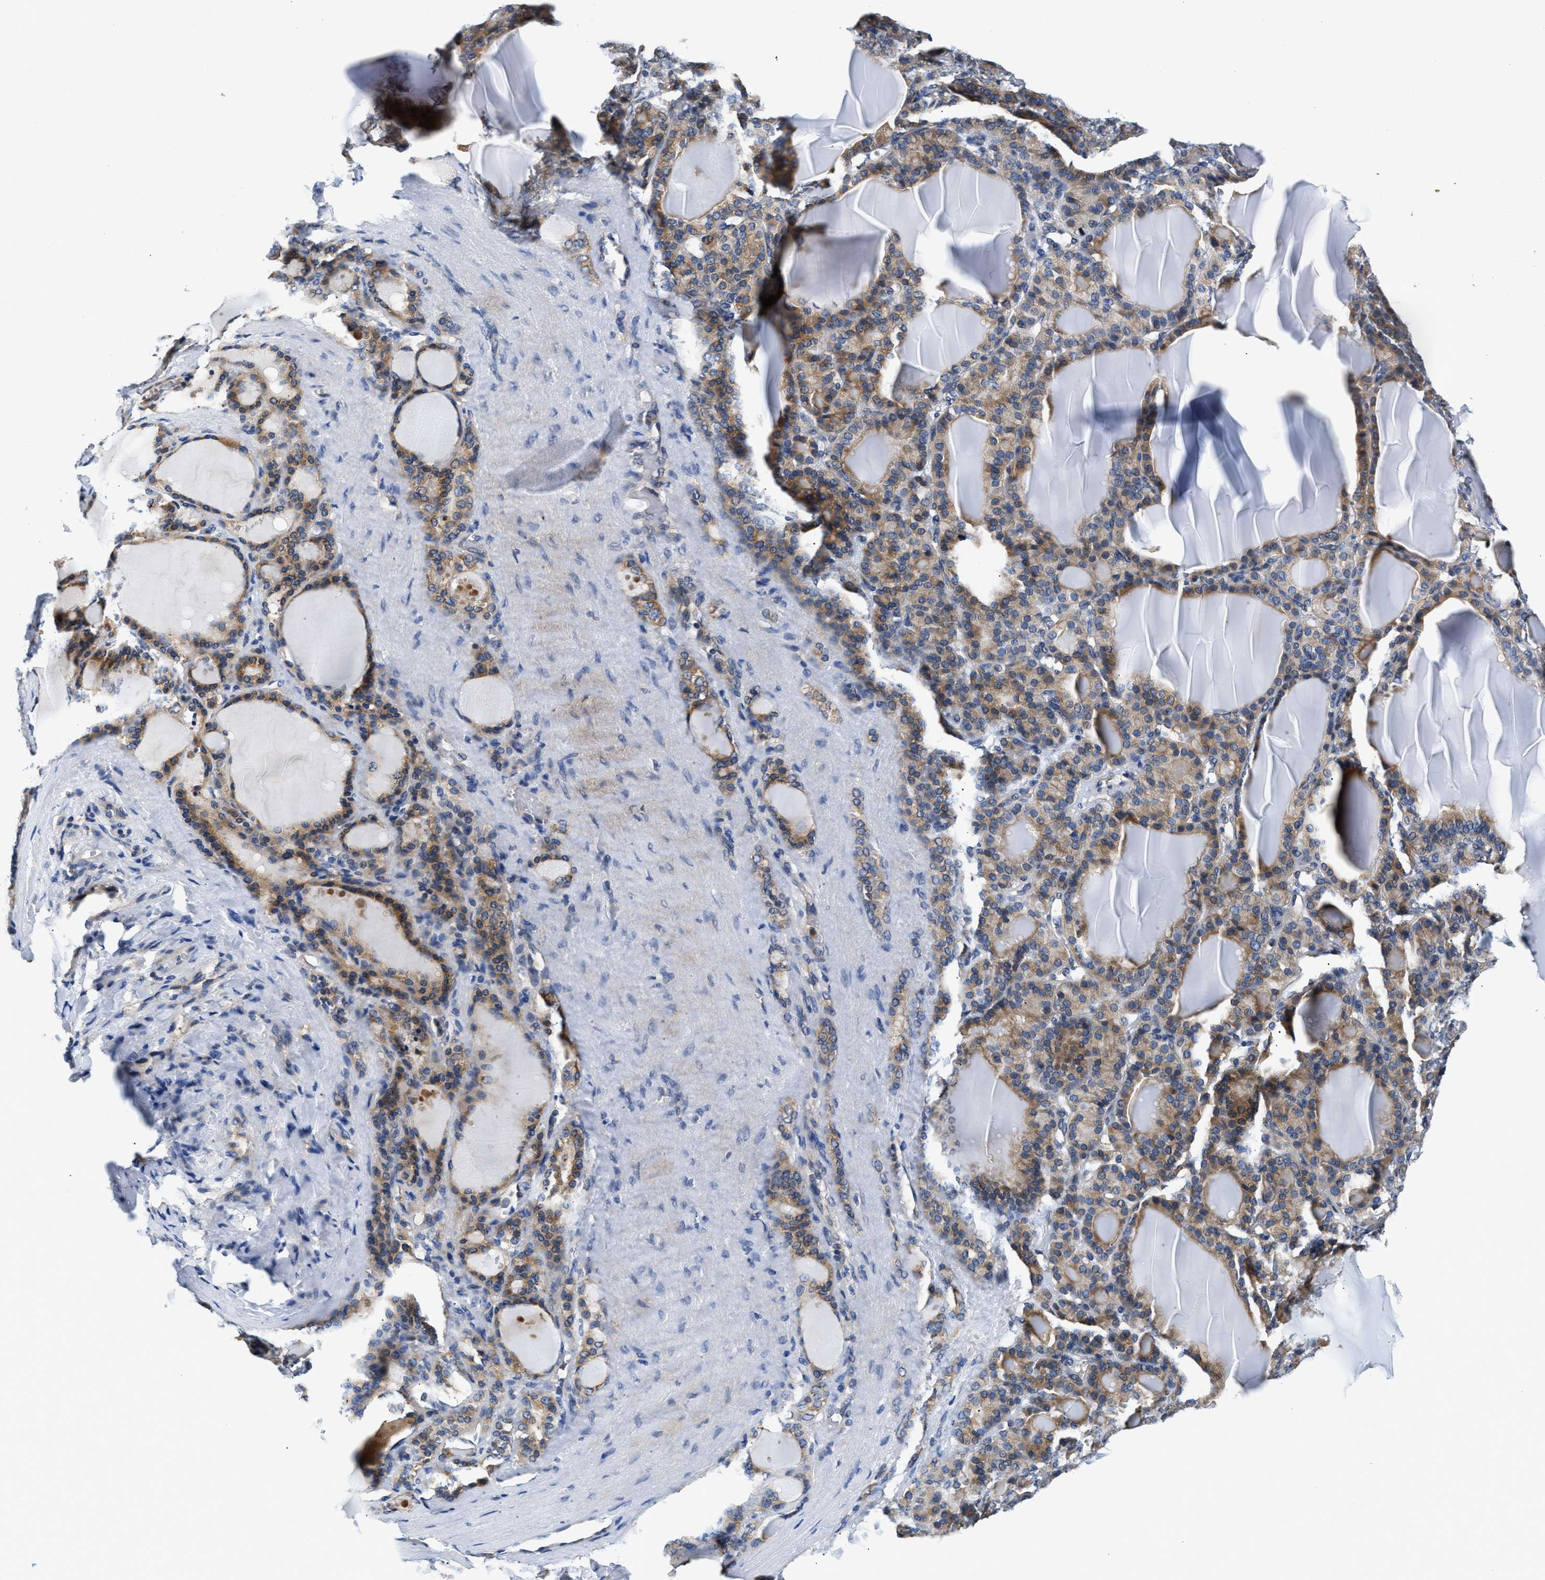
{"staining": {"intensity": "moderate", "quantity": ">75%", "location": "cytoplasmic/membranous"}, "tissue": "thyroid gland", "cell_type": "Glandular cells", "image_type": "normal", "snomed": [{"axis": "morphology", "description": "Normal tissue, NOS"}, {"axis": "topography", "description": "Thyroid gland"}], "caption": "IHC photomicrograph of unremarkable thyroid gland: thyroid gland stained using immunohistochemistry demonstrates medium levels of moderate protein expression localized specifically in the cytoplasmic/membranous of glandular cells, appearing as a cytoplasmic/membranous brown color.", "gene": "FAM185A", "patient": {"sex": "female", "age": 28}}